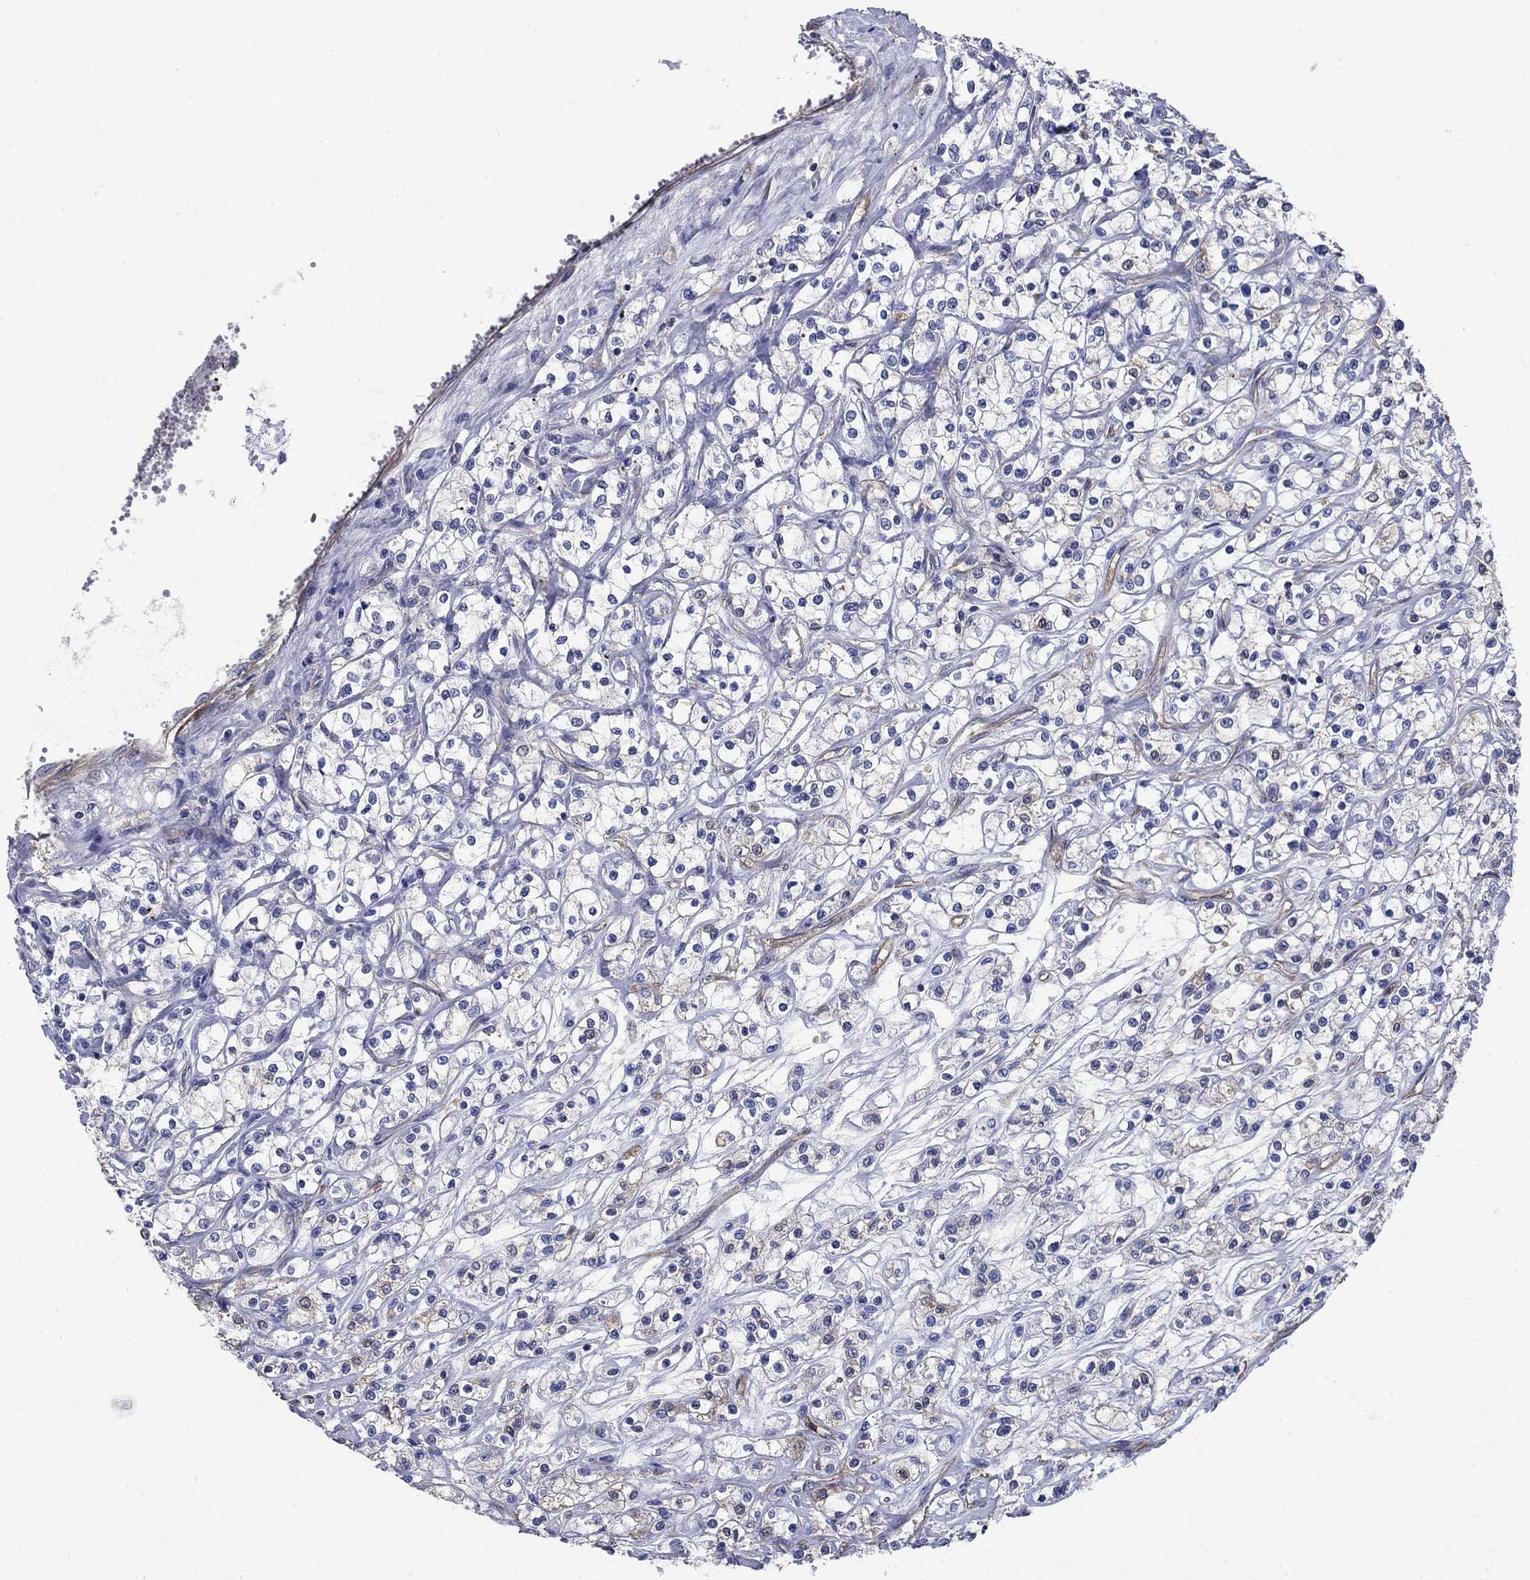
{"staining": {"intensity": "negative", "quantity": "none", "location": "none"}, "tissue": "renal cancer", "cell_type": "Tumor cells", "image_type": "cancer", "snomed": [{"axis": "morphology", "description": "Adenocarcinoma, NOS"}, {"axis": "topography", "description": "Kidney"}], "caption": "Tumor cells are negative for protein expression in human renal cancer.", "gene": "FLNC", "patient": {"sex": "female", "age": 59}}